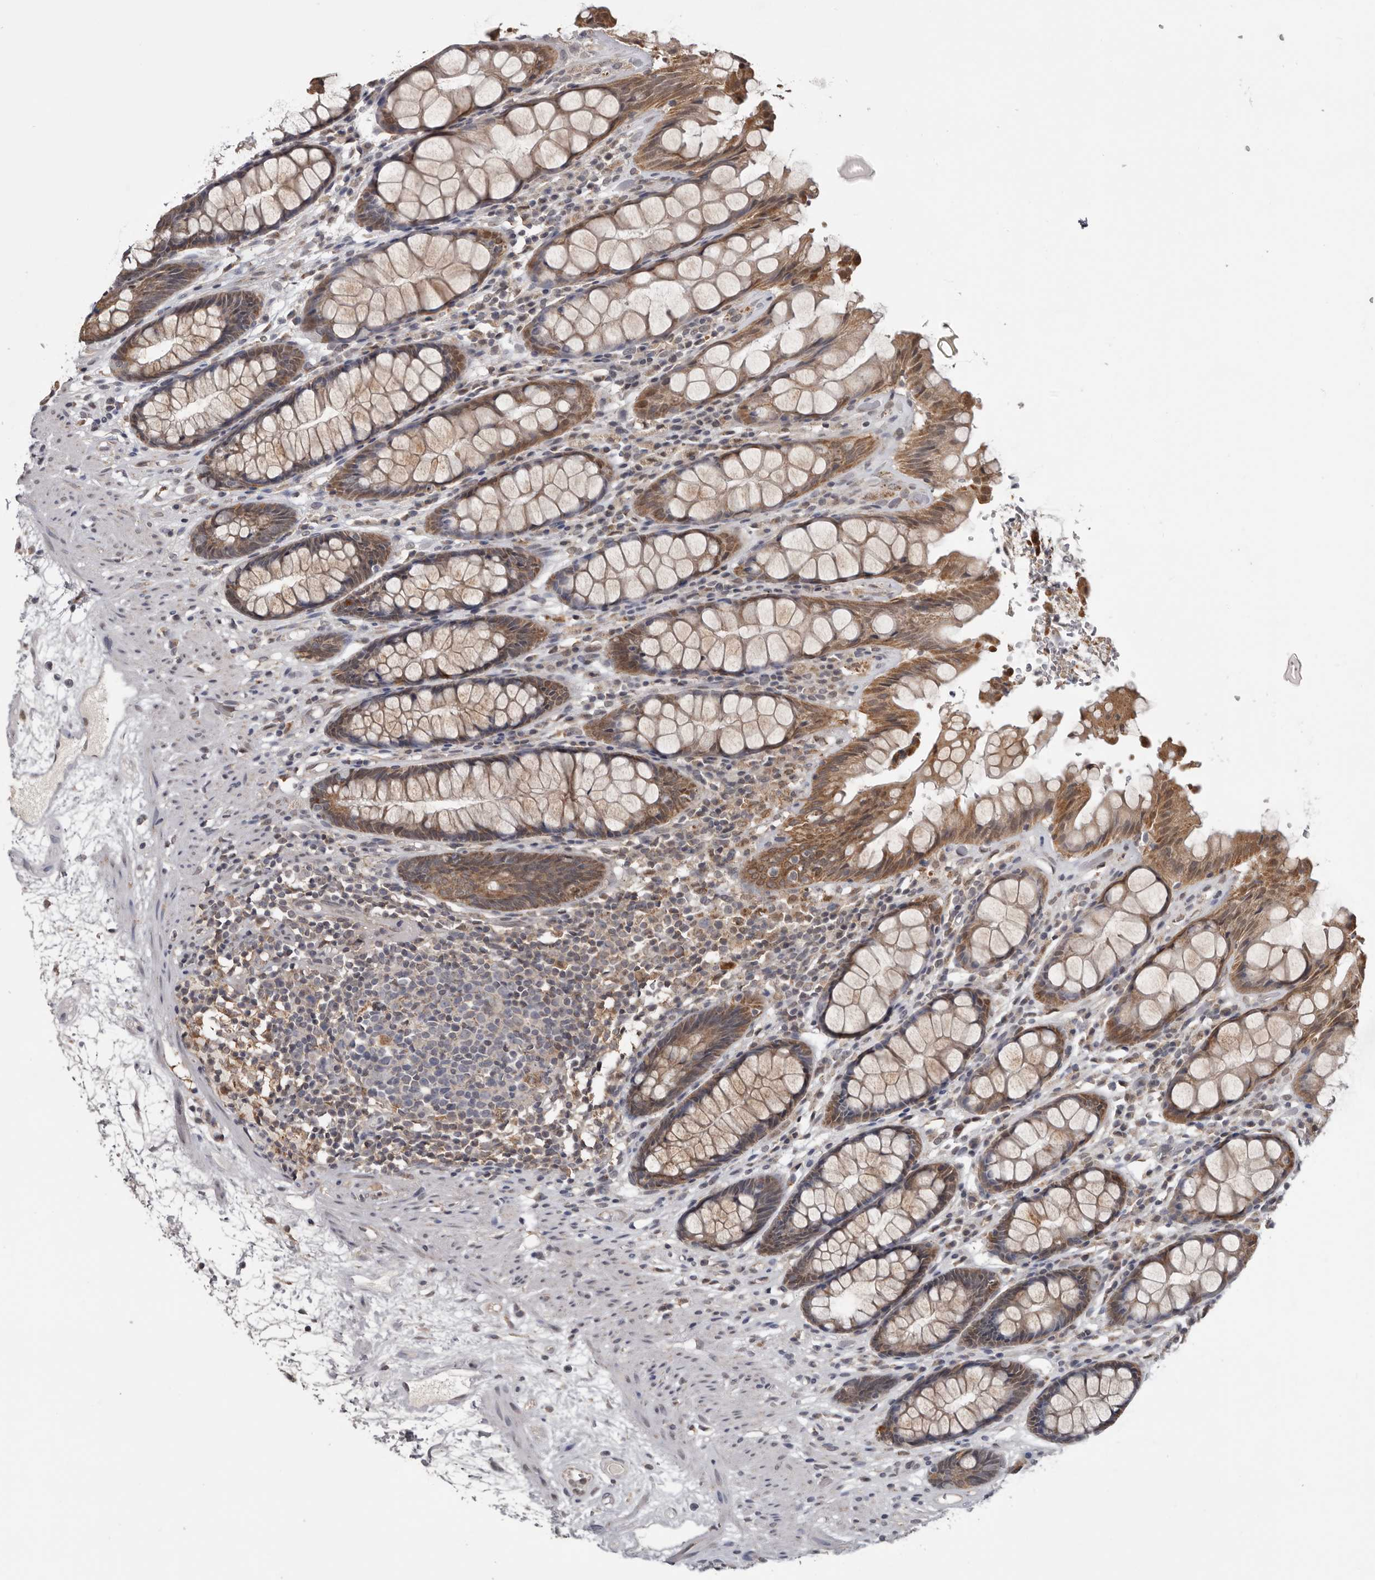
{"staining": {"intensity": "moderate", "quantity": ">75%", "location": "cytoplasmic/membranous"}, "tissue": "rectum", "cell_type": "Glandular cells", "image_type": "normal", "snomed": [{"axis": "morphology", "description": "Normal tissue, NOS"}, {"axis": "topography", "description": "Rectum"}], "caption": "Immunohistochemical staining of benign human rectum displays medium levels of moderate cytoplasmic/membranous staining in about >75% of glandular cells. (DAB (3,3'-diaminobenzidine) = brown stain, brightfield microscopy at high magnification).", "gene": "MOGAT2", "patient": {"sex": "male", "age": 64}}